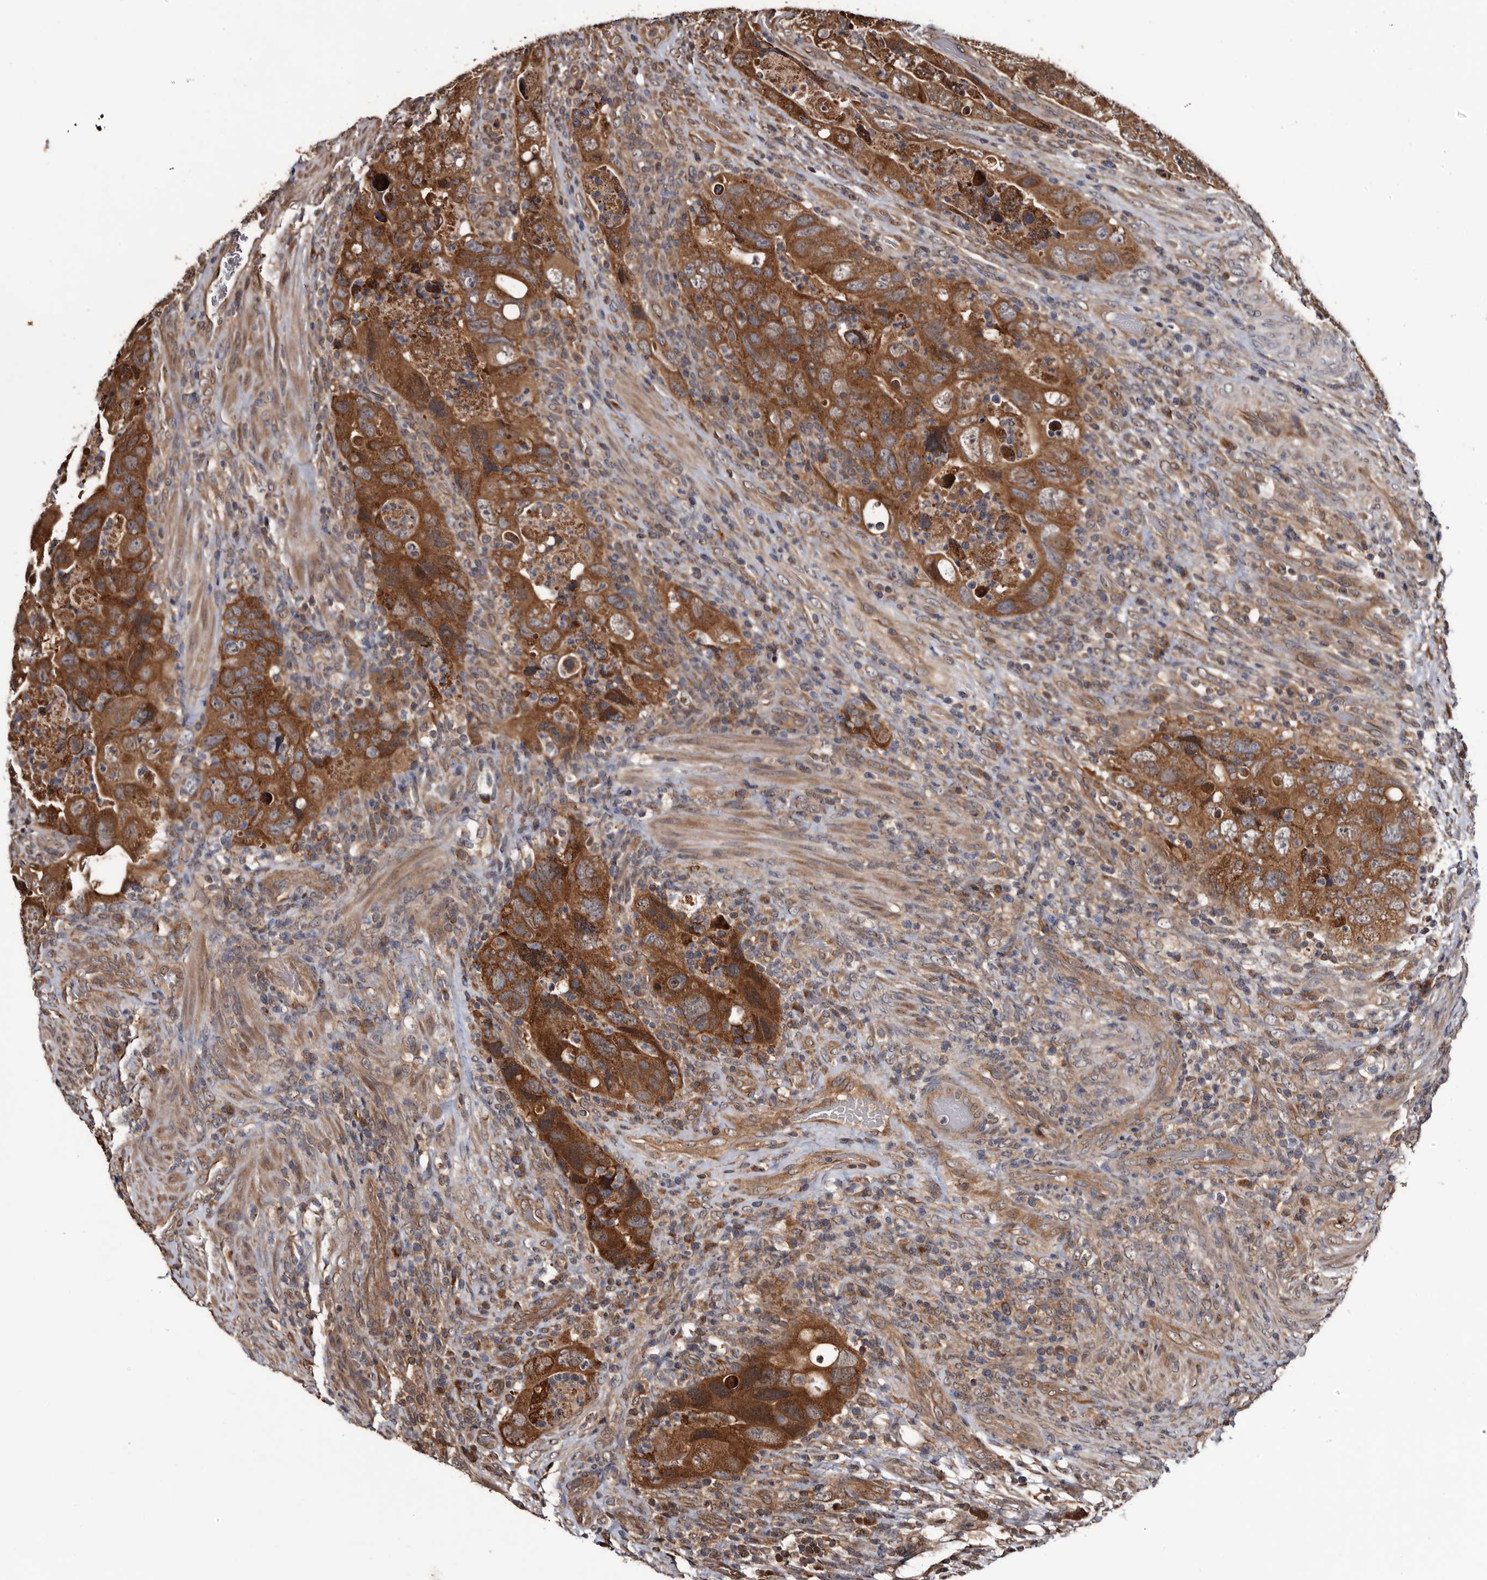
{"staining": {"intensity": "strong", "quantity": ">75%", "location": "cytoplasmic/membranous"}, "tissue": "colorectal cancer", "cell_type": "Tumor cells", "image_type": "cancer", "snomed": [{"axis": "morphology", "description": "Adenocarcinoma, NOS"}, {"axis": "topography", "description": "Rectum"}], "caption": "Protein expression analysis of colorectal cancer (adenocarcinoma) exhibits strong cytoplasmic/membranous positivity in about >75% of tumor cells. Nuclei are stained in blue.", "gene": "TTI2", "patient": {"sex": "male", "age": 63}}